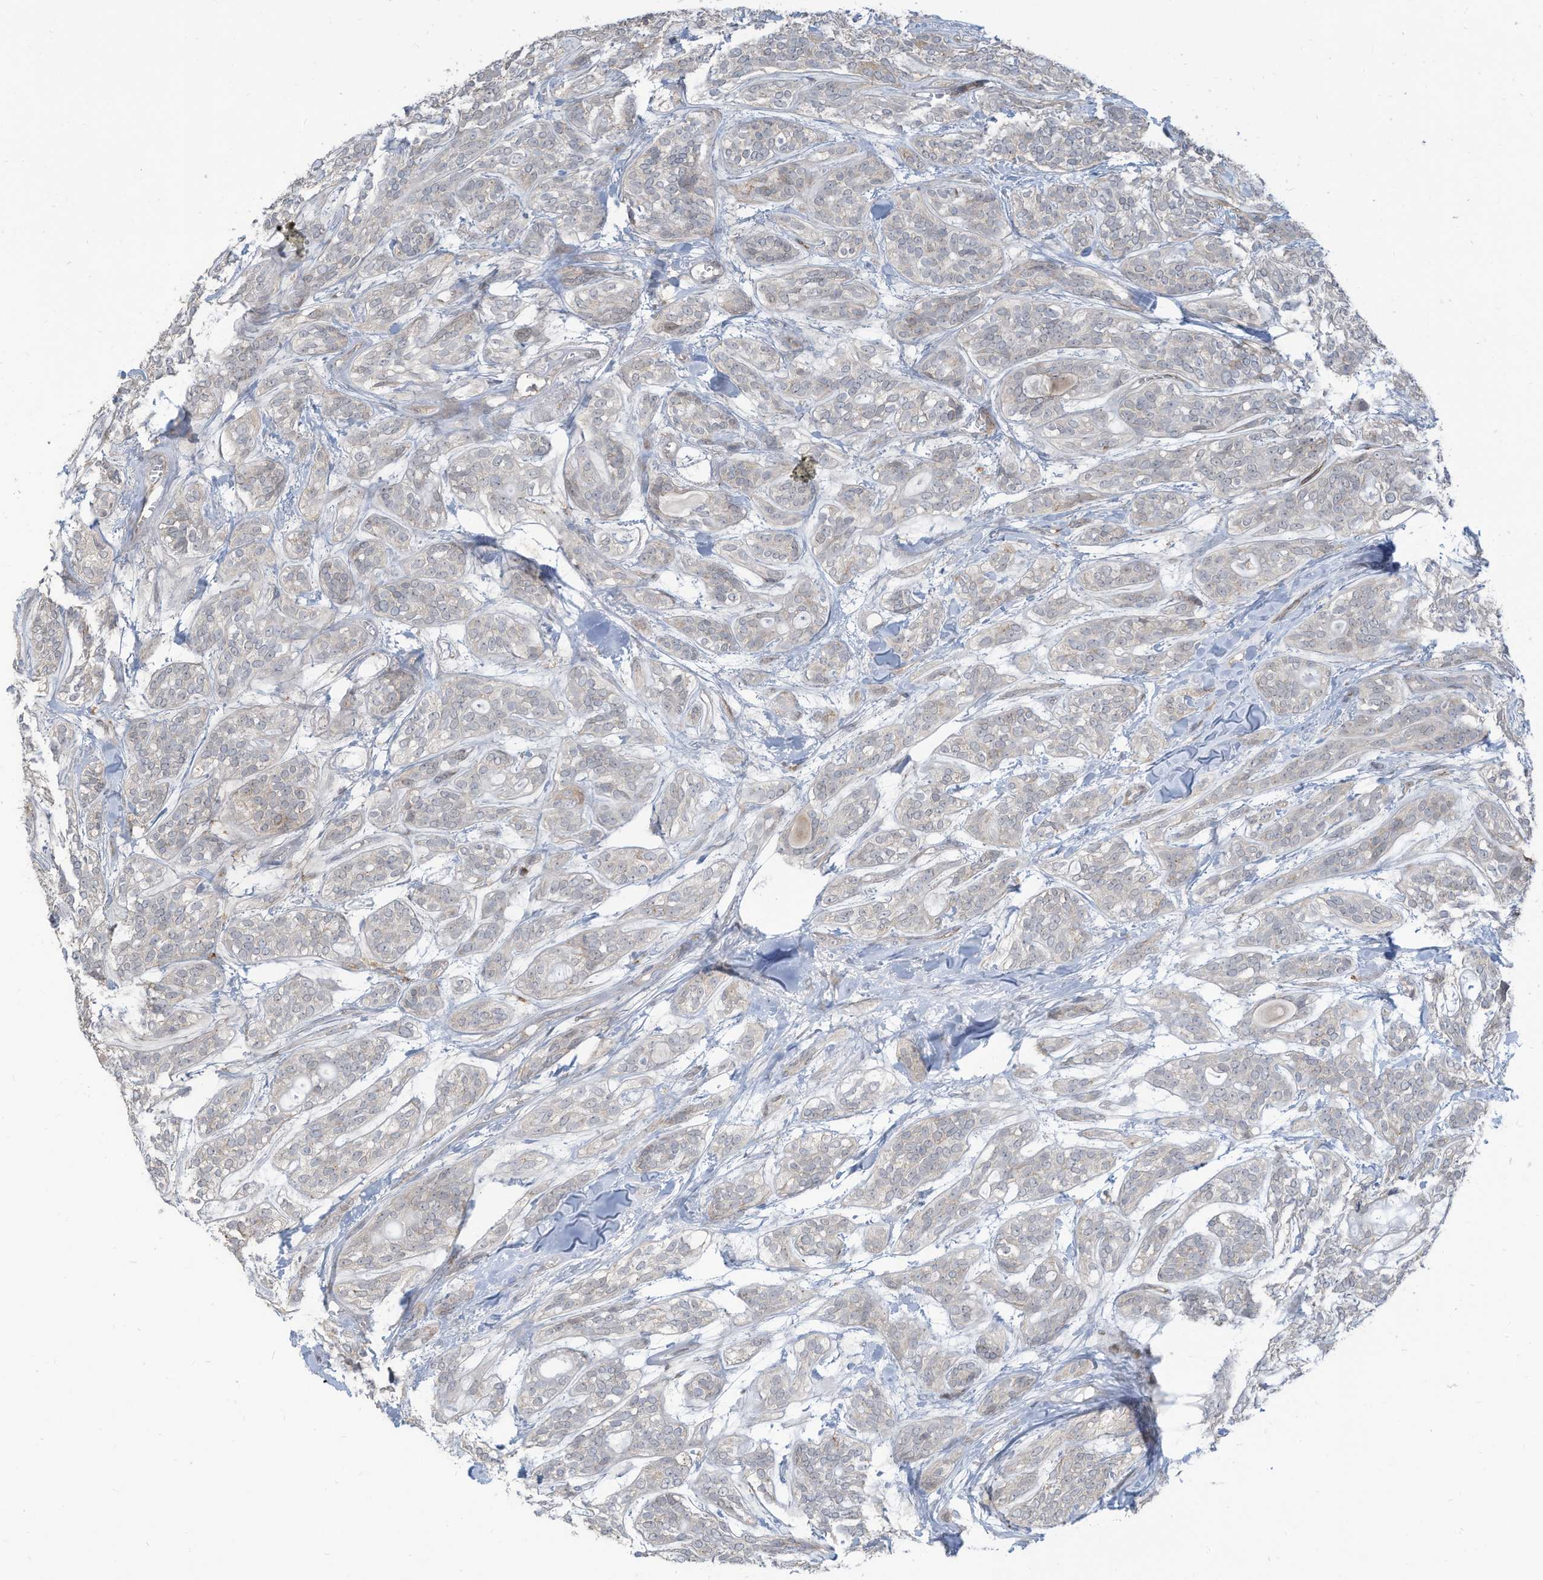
{"staining": {"intensity": "weak", "quantity": "<25%", "location": "cytoplasmic/membranous"}, "tissue": "head and neck cancer", "cell_type": "Tumor cells", "image_type": "cancer", "snomed": [{"axis": "morphology", "description": "Adenocarcinoma, NOS"}, {"axis": "topography", "description": "Head-Neck"}], "caption": "Tumor cells show no significant protein expression in head and neck cancer (adenocarcinoma). Nuclei are stained in blue.", "gene": "DZIP3", "patient": {"sex": "male", "age": 66}}